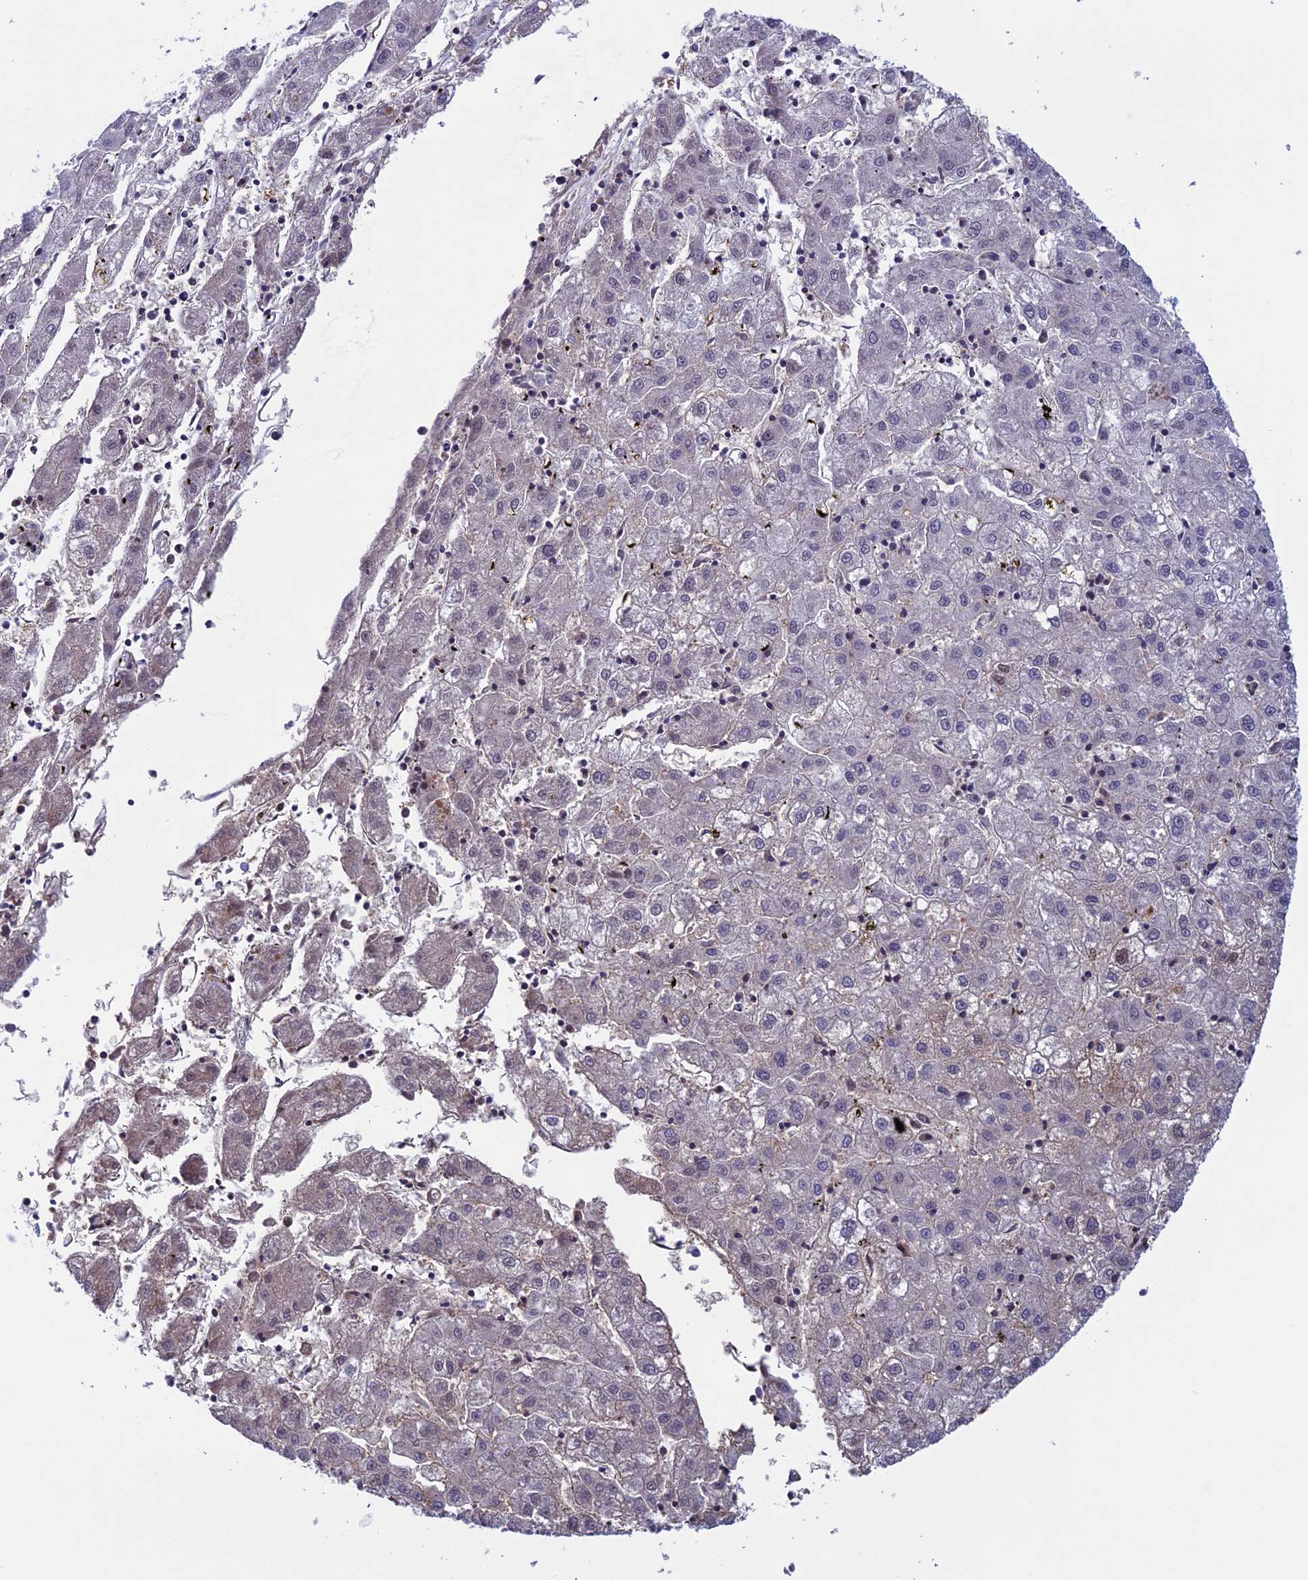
{"staining": {"intensity": "negative", "quantity": "none", "location": "none"}, "tissue": "liver cancer", "cell_type": "Tumor cells", "image_type": "cancer", "snomed": [{"axis": "morphology", "description": "Carcinoma, Hepatocellular, NOS"}, {"axis": "topography", "description": "Liver"}], "caption": "A photomicrograph of human liver cancer (hepatocellular carcinoma) is negative for staining in tumor cells. Brightfield microscopy of immunohistochemistry stained with DAB (brown) and hematoxylin (blue), captured at high magnification.", "gene": "IGSF6", "patient": {"sex": "male", "age": 72}}